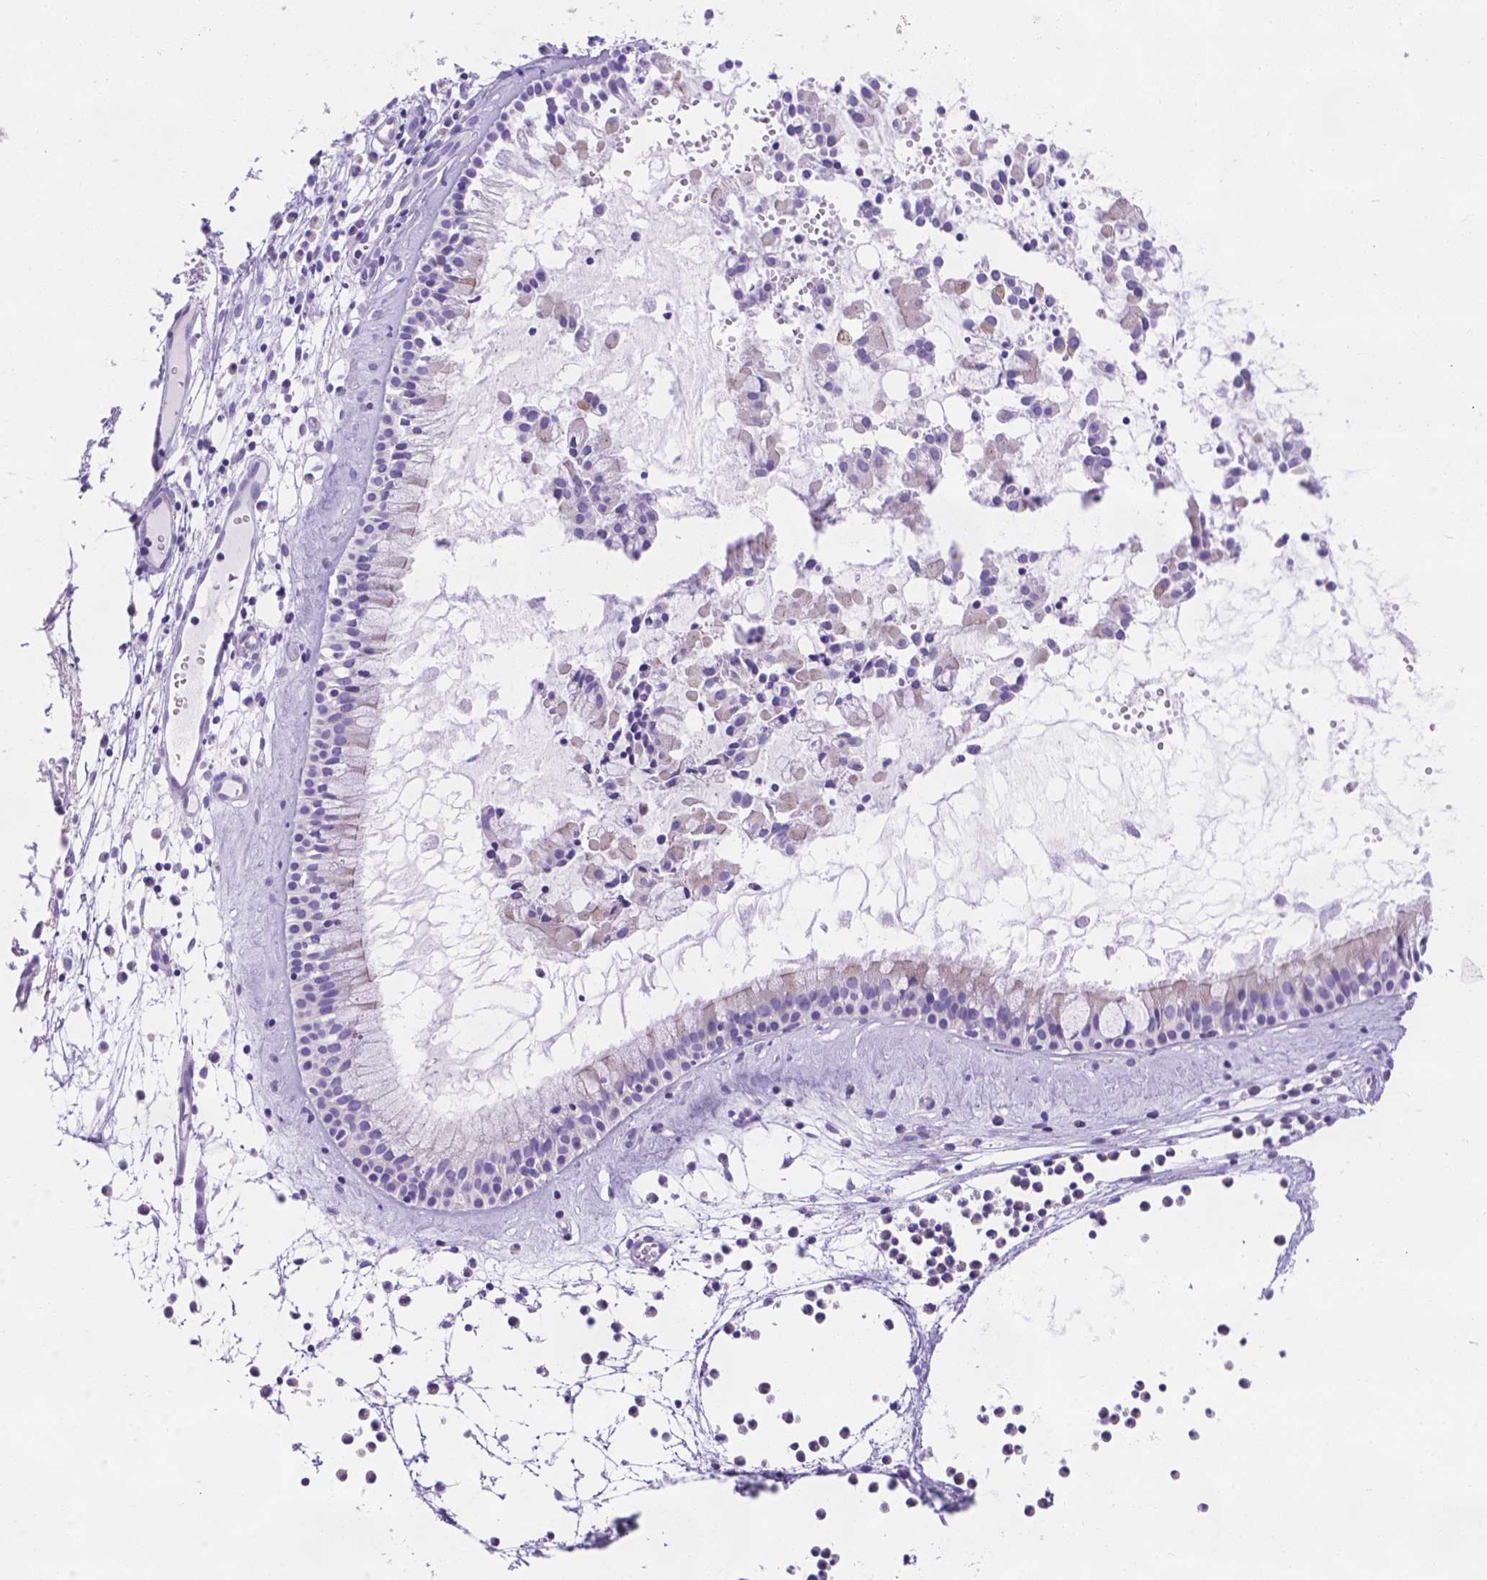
{"staining": {"intensity": "negative", "quantity": "none", "location": "none"}, "tissue": "nasopharynx", "cell_type": "Respiratory epithelial cells", "image_type": "normal", "snomed": [{"axis": "morphology", "description": "Normal tissue, NOS"}, {"axis": "topography", "description": "Nasopharynx"}], "caption": "IHC of unremarkable human nasopharynx exhibits no positivity in respiratory epithelial cells. (DAB (3,3'-diaminobenzidine) immunohistochemistry (IHC), high magnification).", "gene": "MLN", "patient": {"sex": "female", "age": 85}}